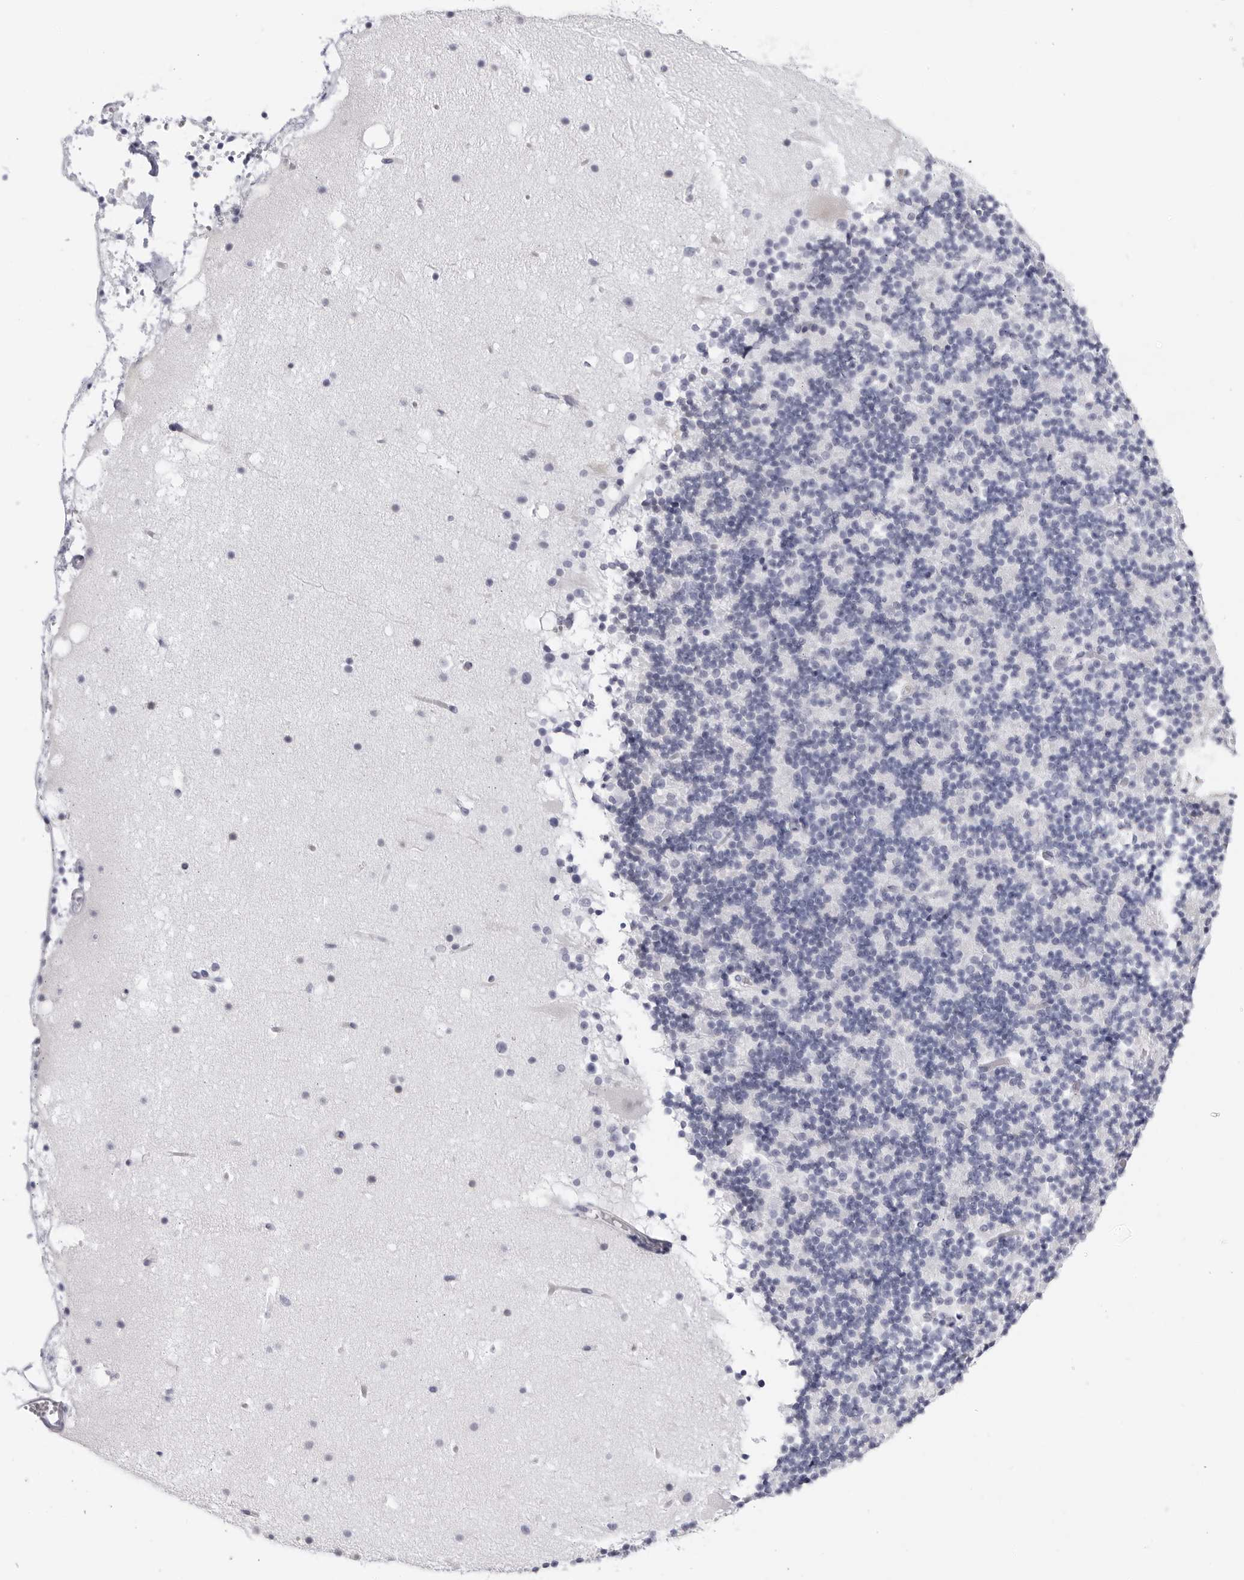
{"staining": {"intensity": "negative", "quantity": "none", "location": "none"}, "tissue": "cerebellum", "cell_type": "Cells in granular layer", "image_type": "normal", "snomed": [{"axis": "morphology", "description": "Normal tissue, NOS"}, {"axis": "topography", "description": "Cerebellum"}], "caption": "Cells in granular layer show no significant staining in unremarkable cerebellum.", "gene": "CNBD1", "patient": {"sex": "male", "age": 57}}